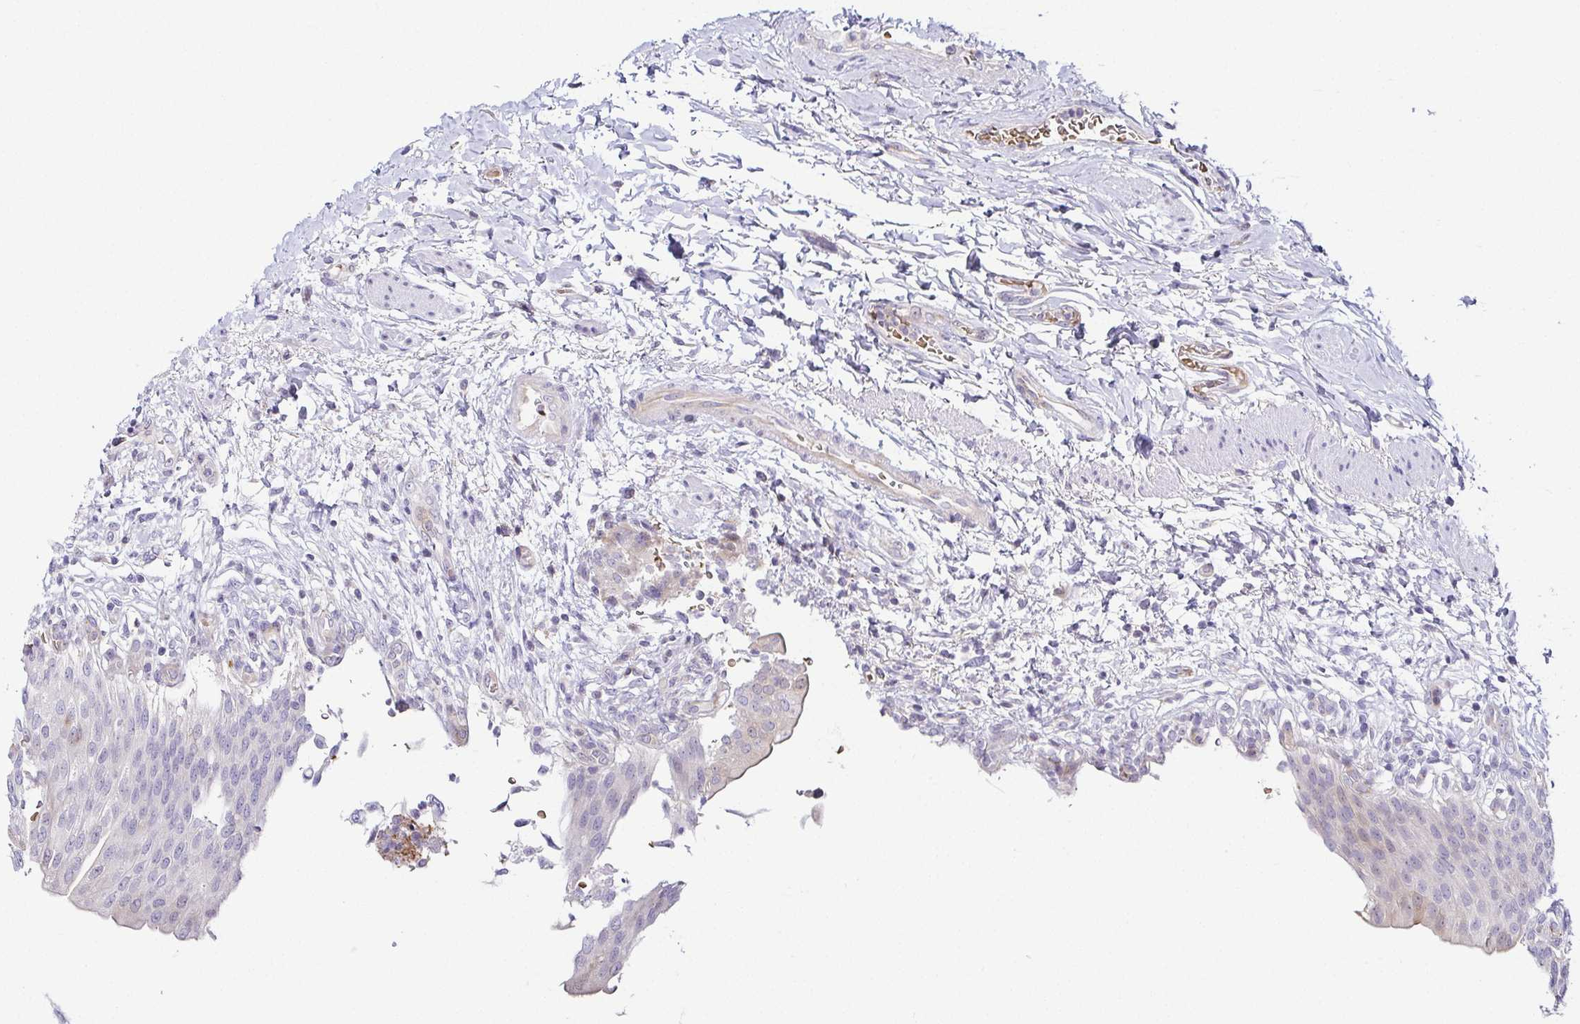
{"staining": {"intensity": "negative", "quantity": "none", "location": "none"}, "tissue": "urinary bladder", "cell_type": "Urothelial cells", "image_type": "normal", "snomed": [{"axis": "morphology", "description": "Normal tissue, NOS"}, {"axis": "topography", "description": "Urinary bladder"}, {"axis": "topography", "description": "Peripheral nerve tissue"}], "caption": "The IHC photomicrograph has no significant staining in urothelial cells of urinary bladder. (Stains: DAB immunohistochemistry with hematoxylin counter stain, Microscopy: brightfield microscopy at high magnification).", "gene": "FAM162B", "patient": {"sex": "female", "age": 60}}